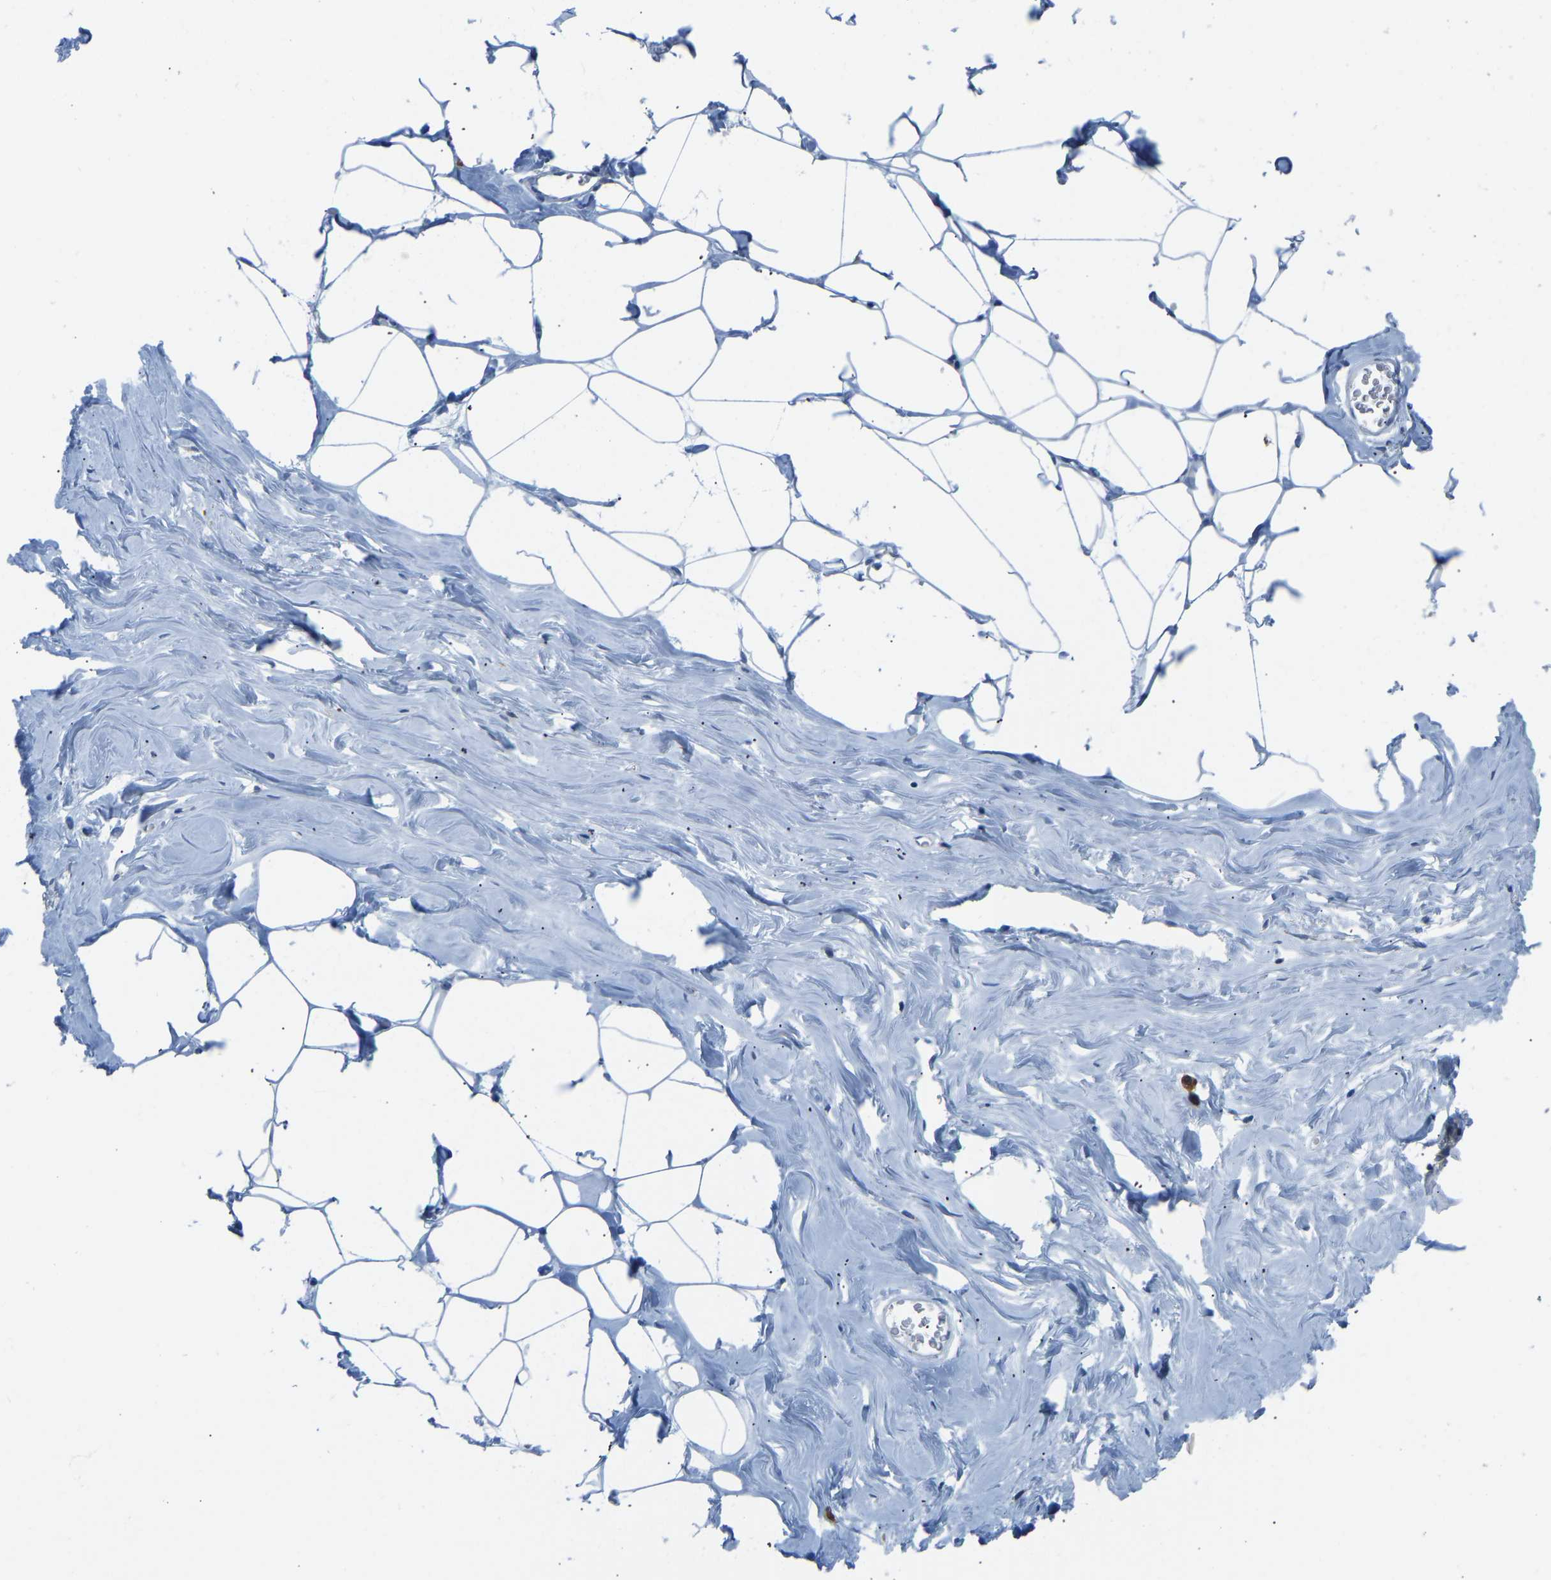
{"staining": {"intensity": "negative", "quantity": "none", "location": "none"}, "tissue": "adipose tissue", "cell_type": "Adipocytes", "image_type": "normal", "snomed": [{"axis": "morphology", "description": "Normal tissue, NOS"}, {"axis": "morphology", "description": "Fibrosis, NOS"}, {"axis": "topography", "description": "Breast"}, {"axis": "topography", "description": "Adipose tissue"}], "caption": "Adipocytes show no significant positivity in unremarkable adipose tissue.", "gene": "VRK1", "patient": {"sex": "female", "age": 39}}